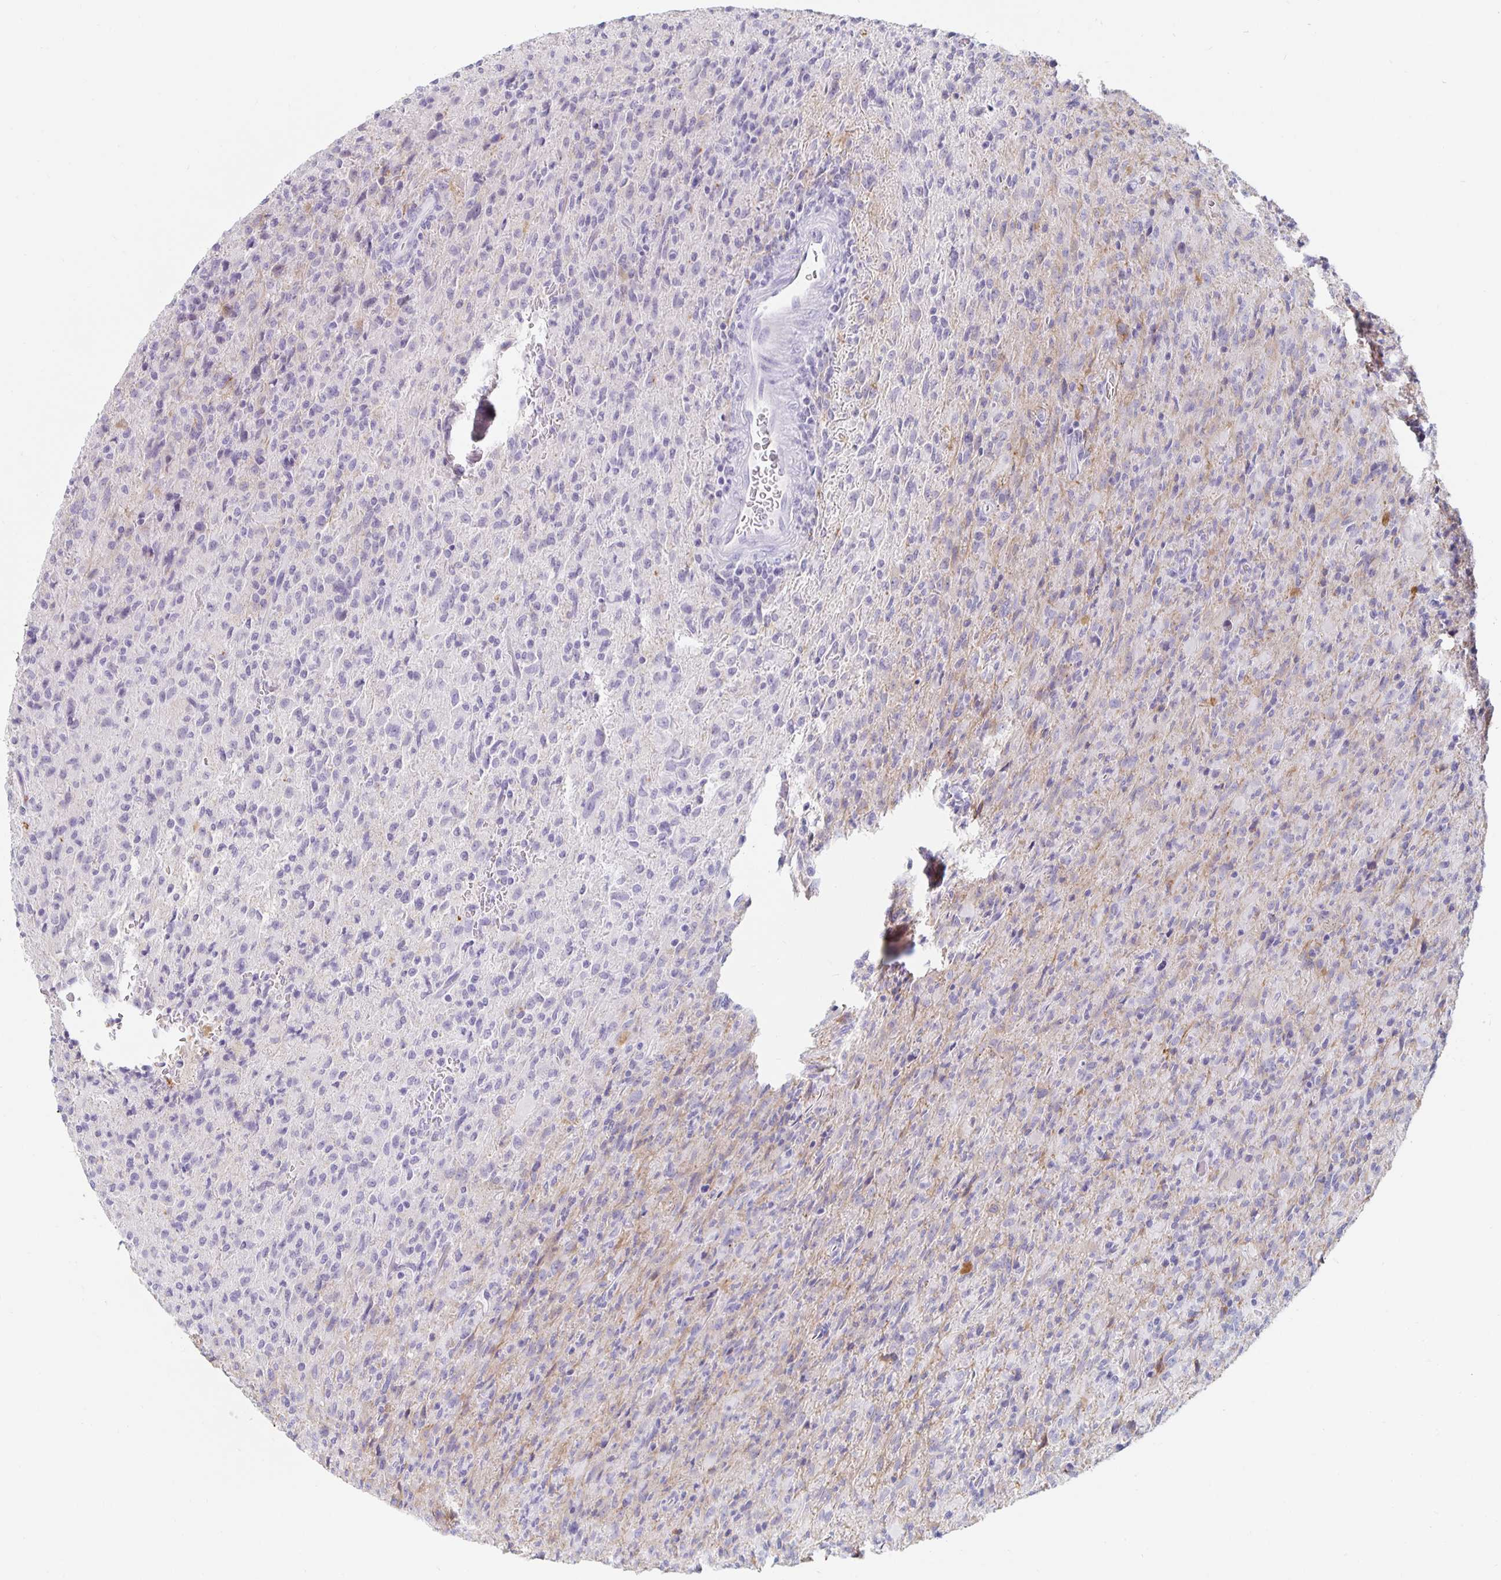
{"staining": {"intensity": "negative", "quantity": "none", "location": "none"}, "tissue": "glioma", "cell_type": "Tumor cells", "image_type": "cancer", "snomed": [{"axis": "morphology", "description": "Glioma, malignant, High grade"}, {"axis": "topography", "description": "Brain"}], "caption": "Histopathology image shows no protein expression in tumor cells of high-grade glioma (malignant) tissue. (DAB (3,3'-diaminobenzidine) immunohistochemistry (IHC) visualized using brightfield microscopy, high magnification).", "gene": "KCNQ2", "patient": {"sex": "male", "age": 68}}